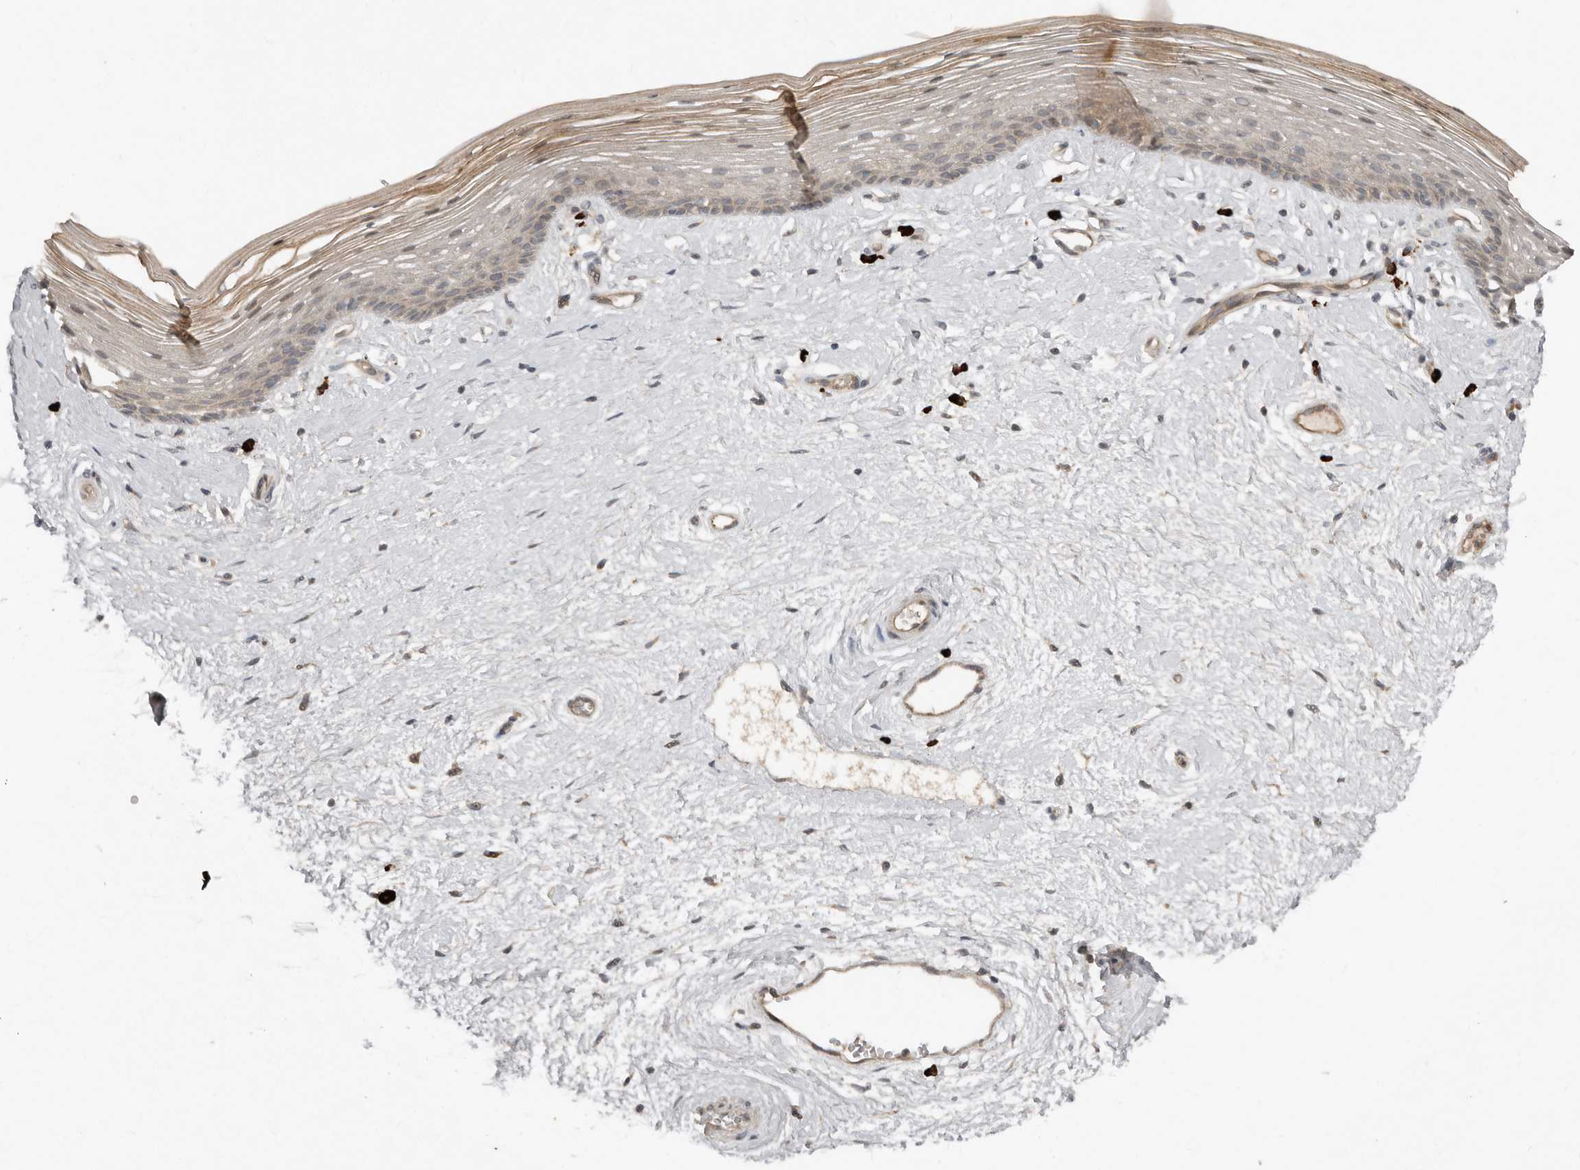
{"staining": {"intensity": "weak", "quantity": "25%-75%", "location": "cytoplasmic/membranous"}, "tissue": "vagina", "cell_type": "Squamous epithelial cells", "image_type": "normal", "snomed": [{"axis": "morphology", "description": "Normal tissue, NOS"}, {"axis": "topography", "description": "Vagina"}], "caption": "Benign vagina displays weak cytoplasmic/membranous staining in approximately 25%-75% of squamous epithelial cells, visualized by immunohistochemistry.", "gene": "TEAD3", "patient": {"sex": "female", "age": 46}}